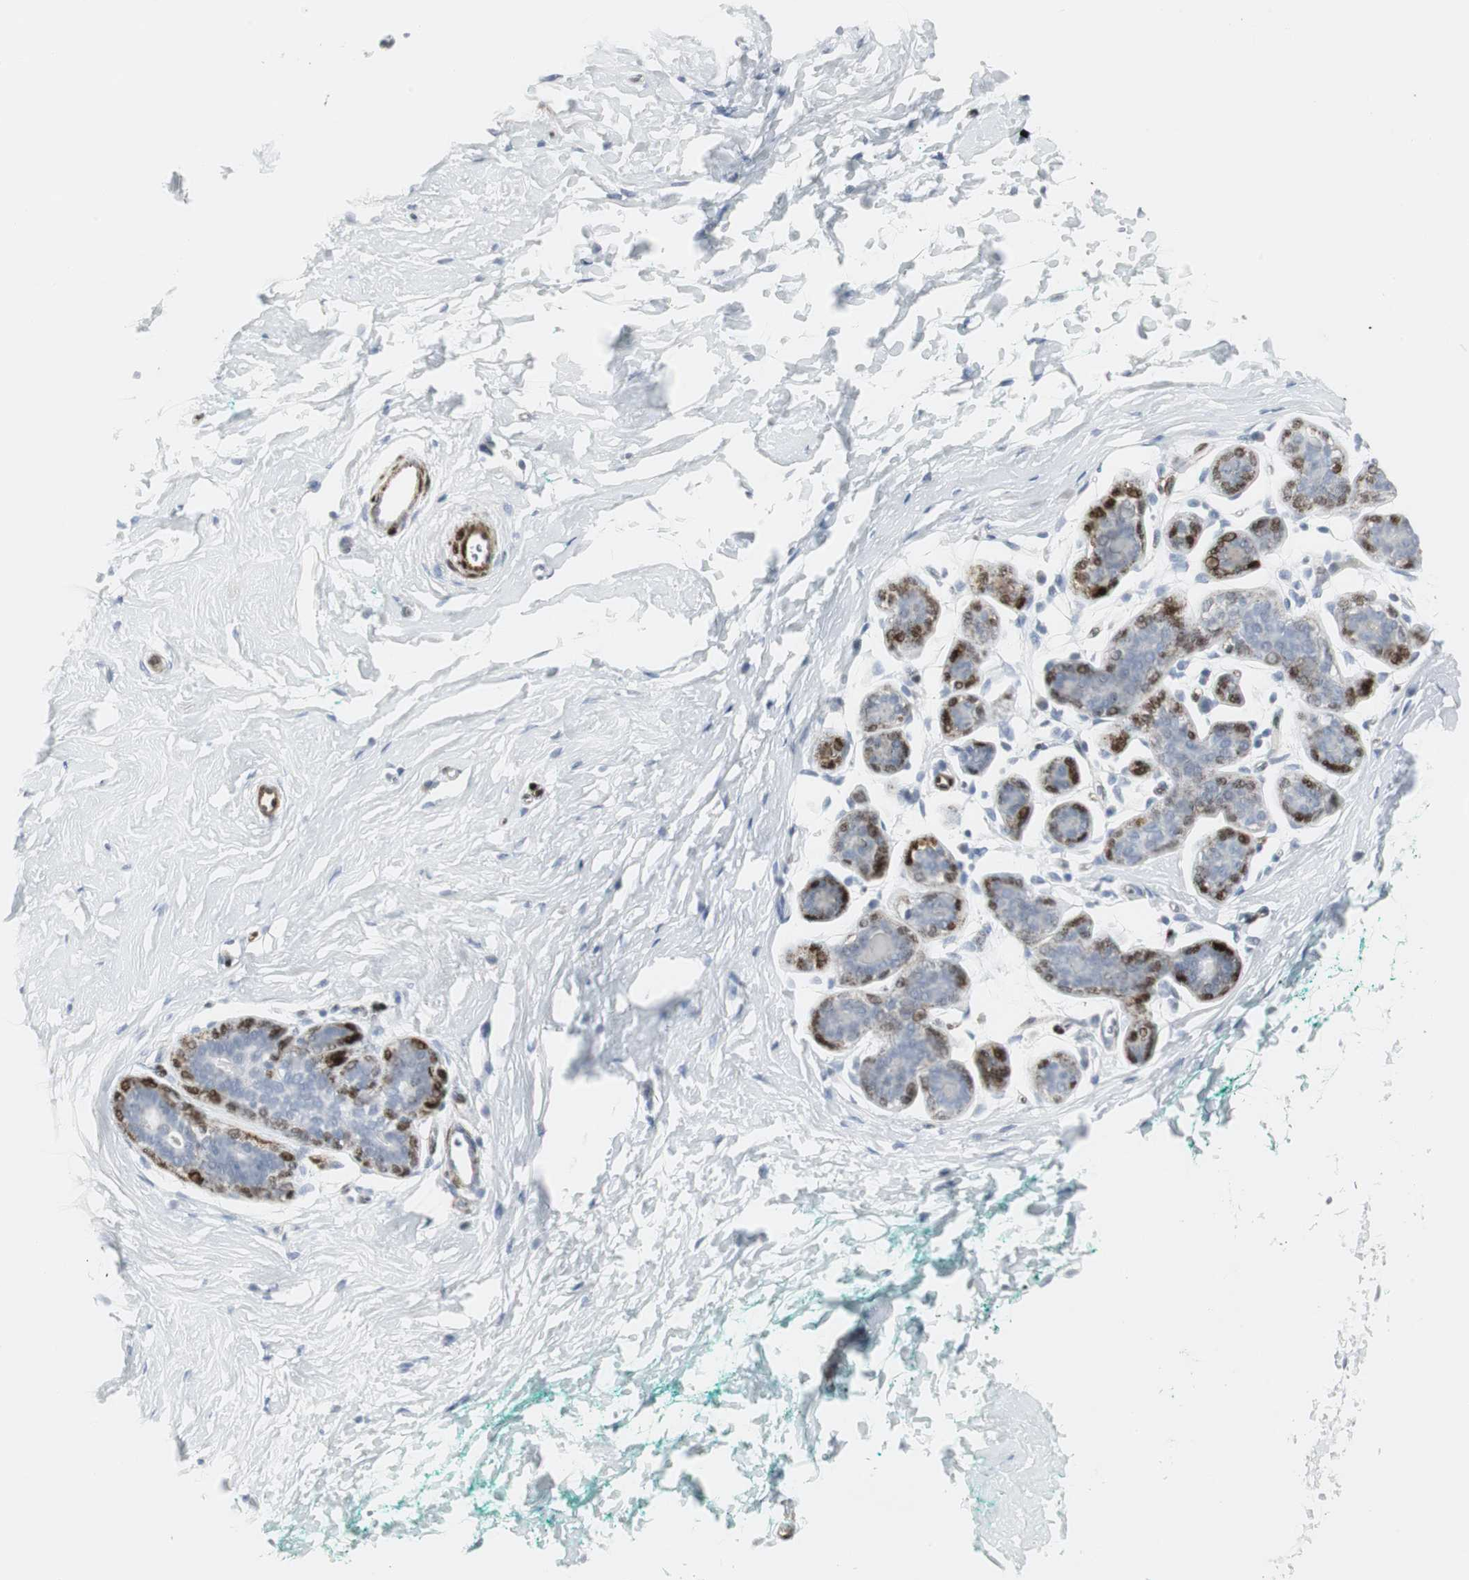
{"staining": {"intensity": "negative", "quantity": "none", "location": "none"}, "tissue": "breast", "cell_type": "Glandular cells", "image_type": "normal", "snomed": [{"axis": "morphology", "description": "Normal tissue, NOS"}, {"axis": "topography", "description": "Breast"}], "caption": "Histopathology image shows no significant protein staining in glandular cells of benign breast. (DAB (3,3'-diaminobenzidine) immunohistochemistry with hematoxylin counter stain).", "gene": "PPP1R14A", "patient": {"sex": "female", "age": 52}}